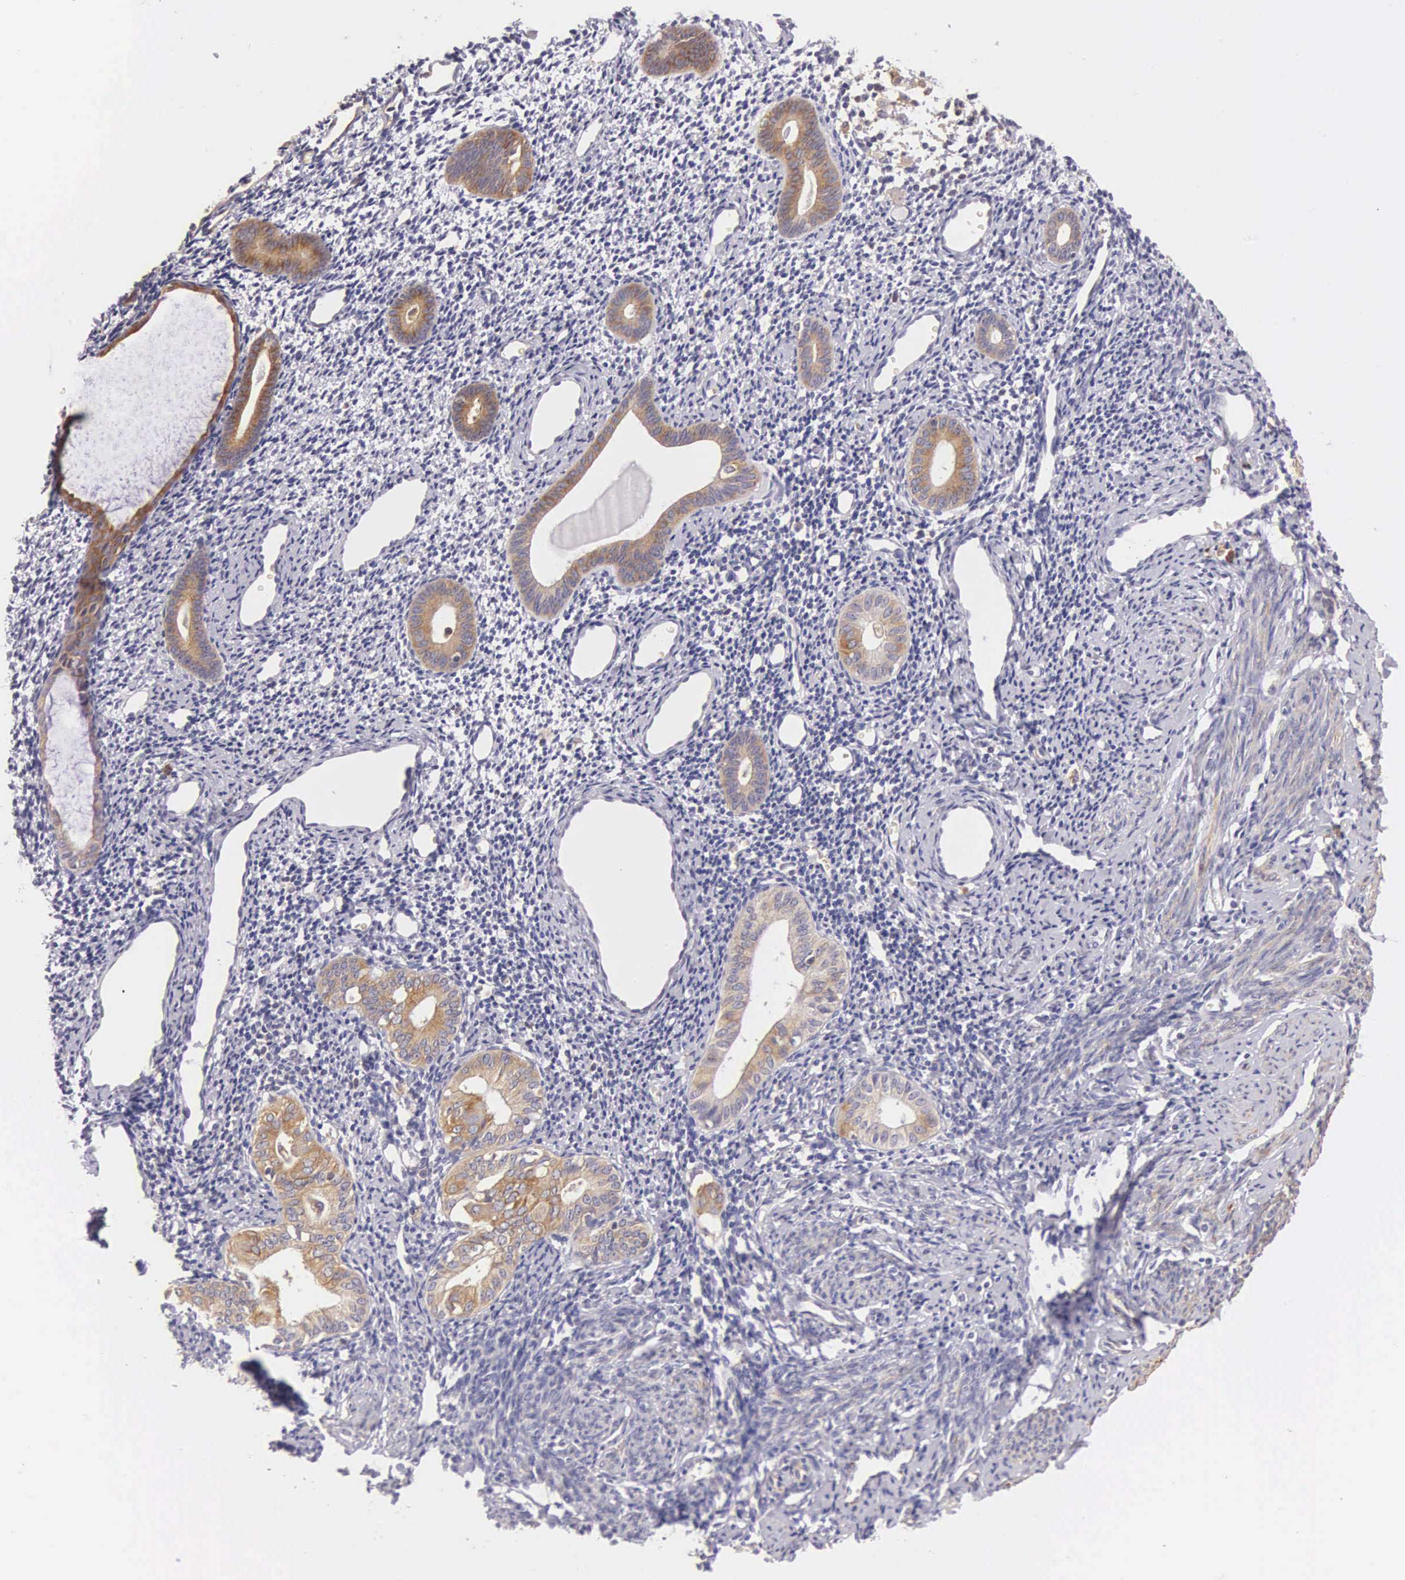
{"staining": {"intensity": "negative", "quantity": "none", "location": "none"}, "tissue": "endometrium", "cell_type": "Cells in endometrial stroma", "image_type": "normal", "snomed": [{"axis": "morphology", "description": "Normal tissue, NOS"}, {"axis": "morphology", "description": "Neoplasm, benign, NOS"}, {"axis": "topography", "description": "Uterus"}], "caption": "Immunohistochemical staining of normal human endometrium reveals no significant expression in cells in endometrial stroma.", "gene": "OSBPL3", "patient": {"sex": "female", "age": 55}}